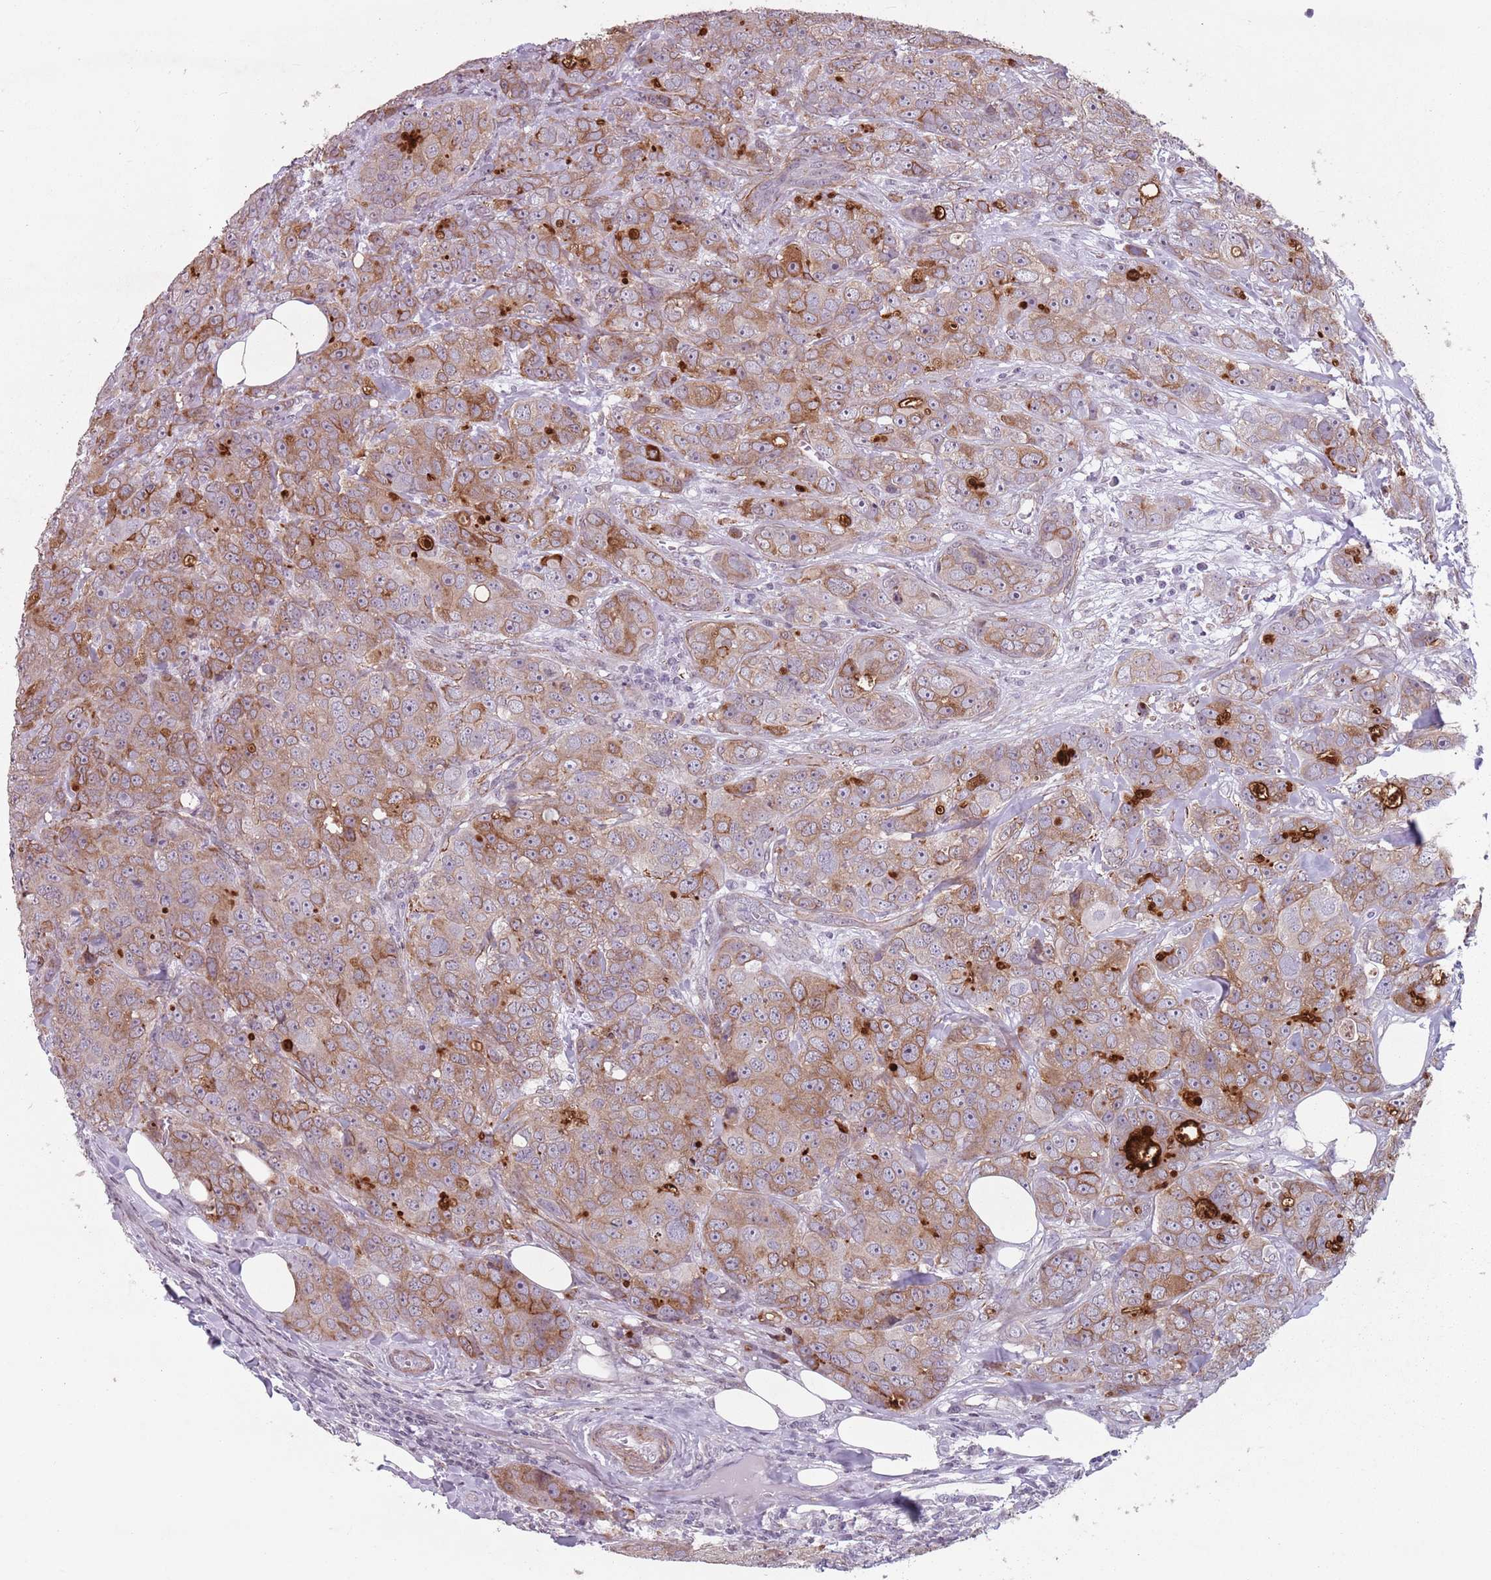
{"staining": {"intensity": "moderate", "quantity": ">75%", "location": "cytoplasmic/membranous"}, "tissue": "breast cancer", "cell_type": "Tumor cells", "image_type": "cancer", "snomed": [{"axis": "morphology", "description": "Duct carcinoma"}, {"axis": "topography", "description": "Breast"}], "caption": "Moderate cytoplasmic/membranous expression for a protein is identified in approximately >75% of tumor cells of breast intraductal carcinoma using IHC.", "gene": "TMC4", "patient": {"sex": "female", "age": 43}}